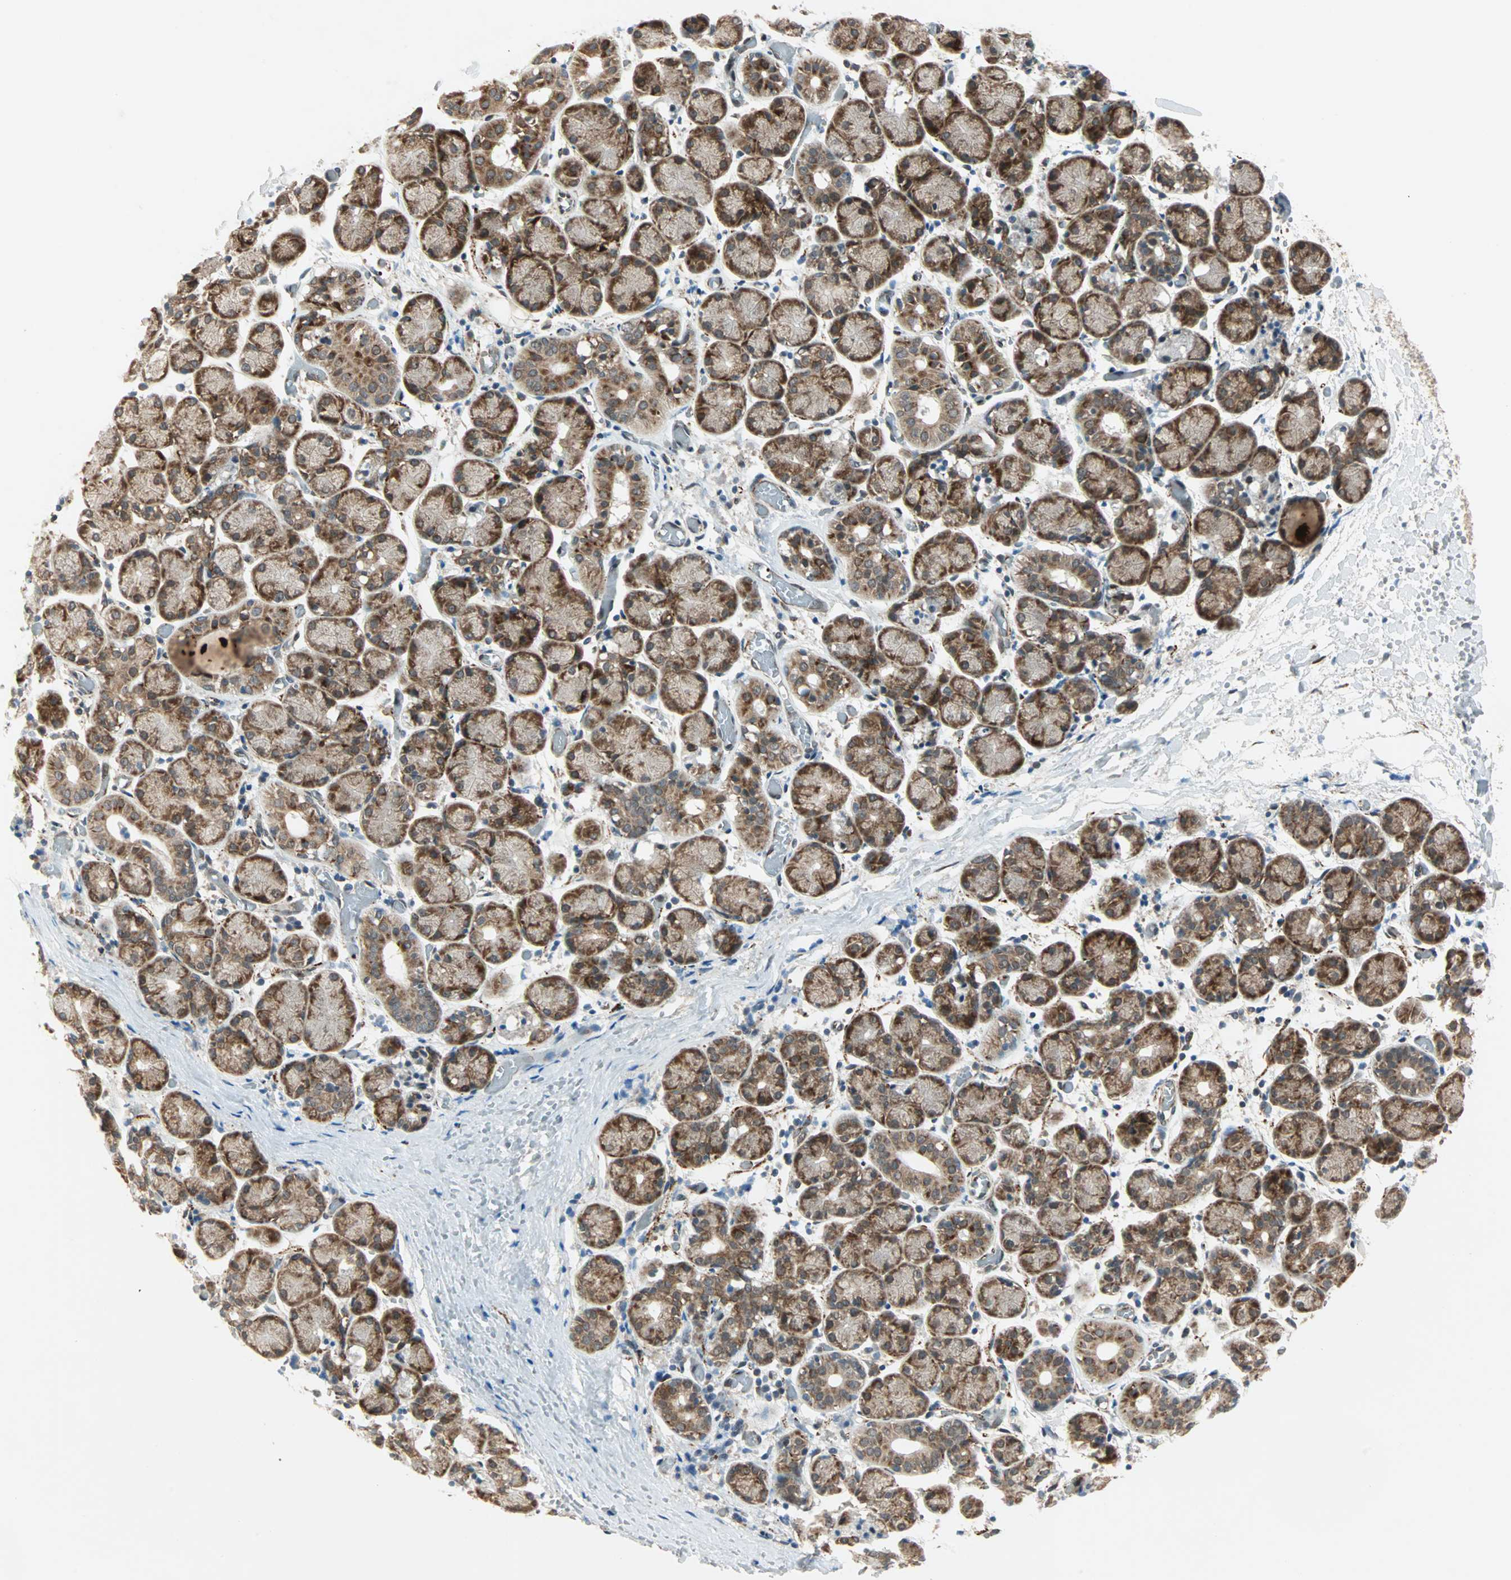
{"staining": {"intensity": "strong", "quantity": ">75%", "location": "cytoplasmic/membranous"}, "tissue": "salivary gland", "cell_type": "Glandular cells", "image_type": "normal", "snomed": [{"axis": "morphology", "description": "Normal tissue, NOS"}, {"axis": "topography", "description": "Salivary gland"}], "caption": "Human salivary gland stained with a brown dye reveals strong cytoplasmic/membranous positive staining in about >75% of glandular cells.", "gene": "ZNF37A", "patient": {"sex": "female", "age": 24}}